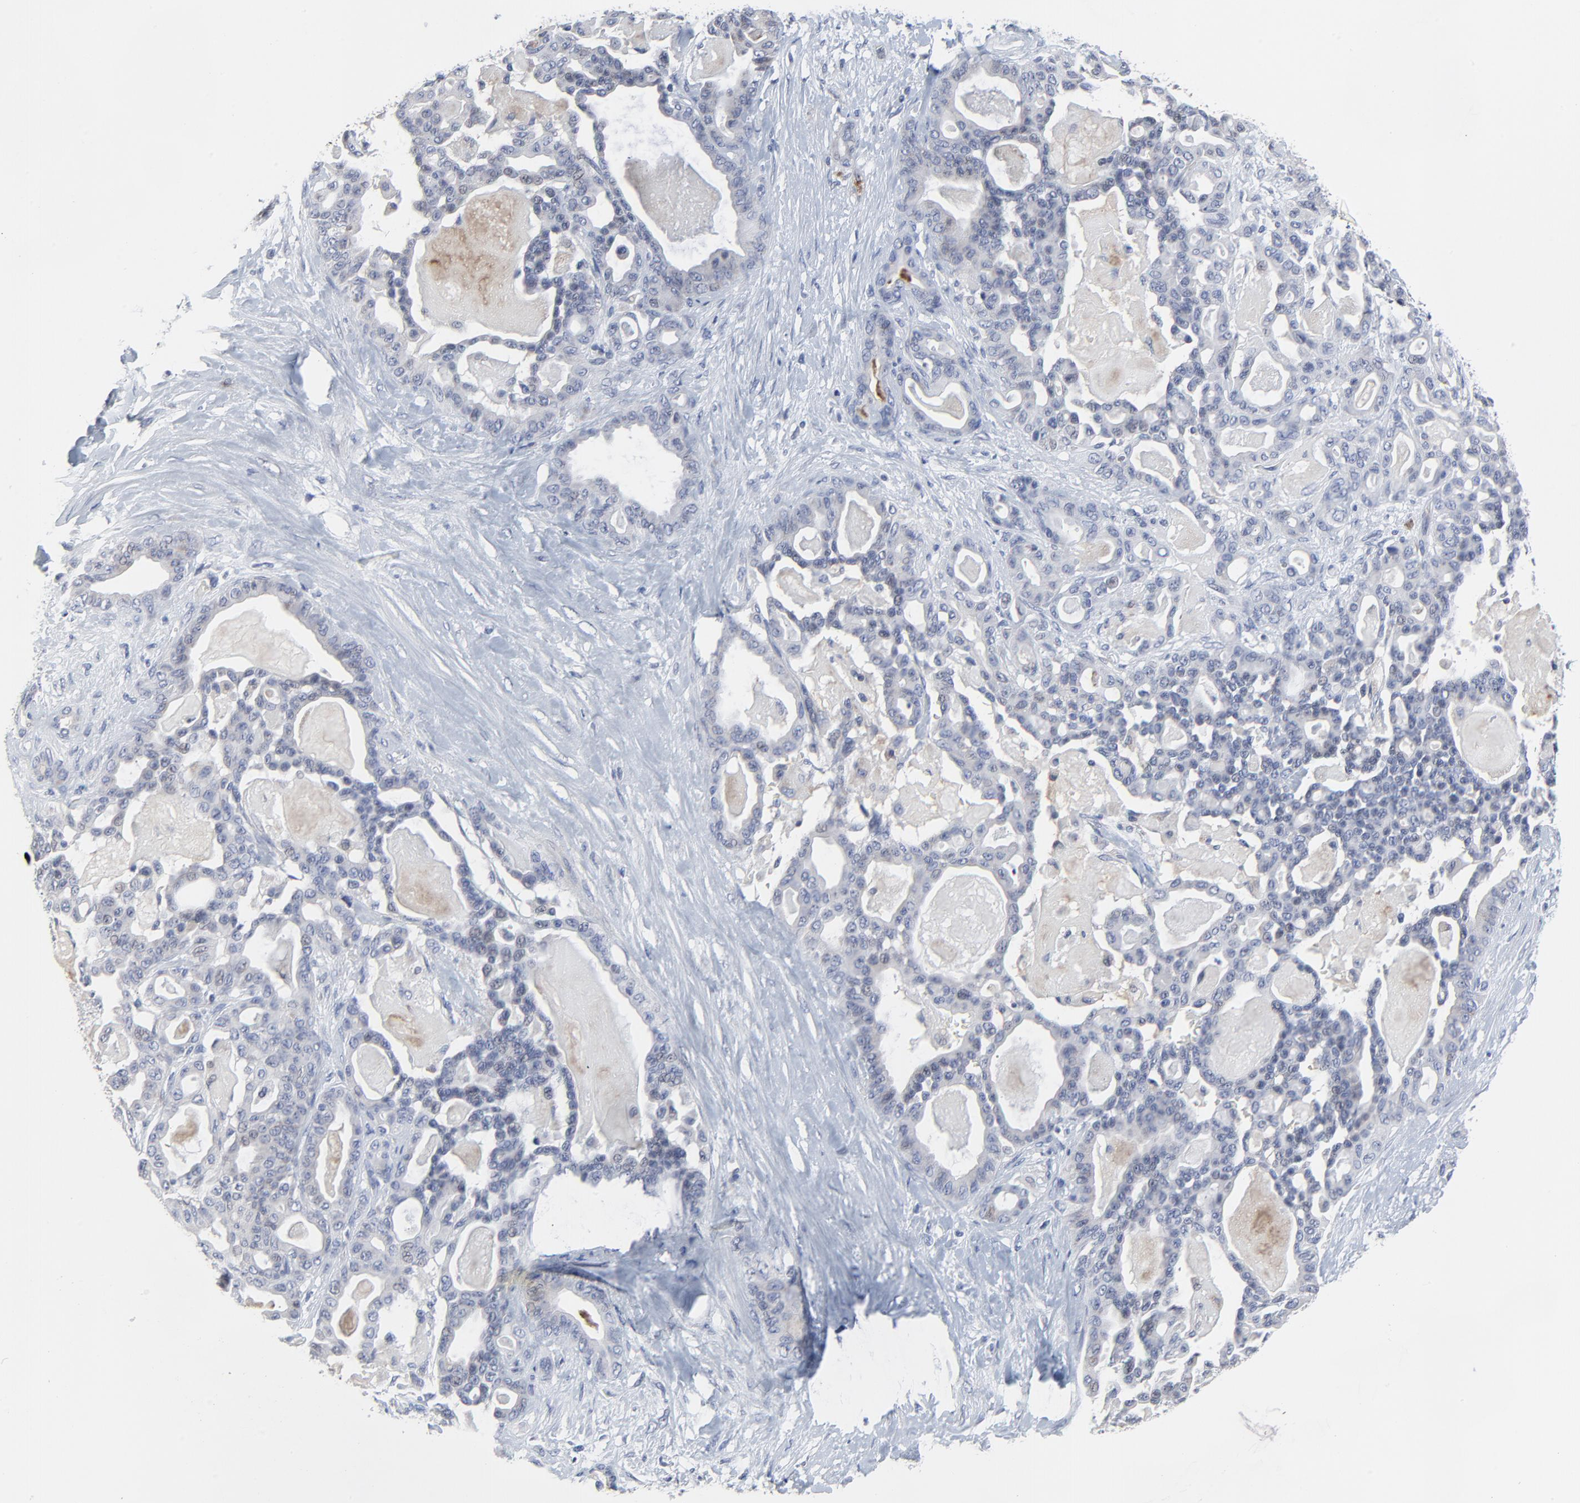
{"staining": {"intensity": "negative", "quantity": "none", "location": "none"}, "tissue": "pancreatic cancer", "cell_type": "Tumor cells", "image_type": "cancer", "snomed": [{"axis": "morphology", "description": "Adenocarcinoma, NOS"}, {"axis": "topography", "description": "Pancreas"}], "caption": "Tumor cells are negative for brown protein staining in pancreatic cancer.", "gene": "NLGN3", "patient": {"sex": "male", "age": 63}}